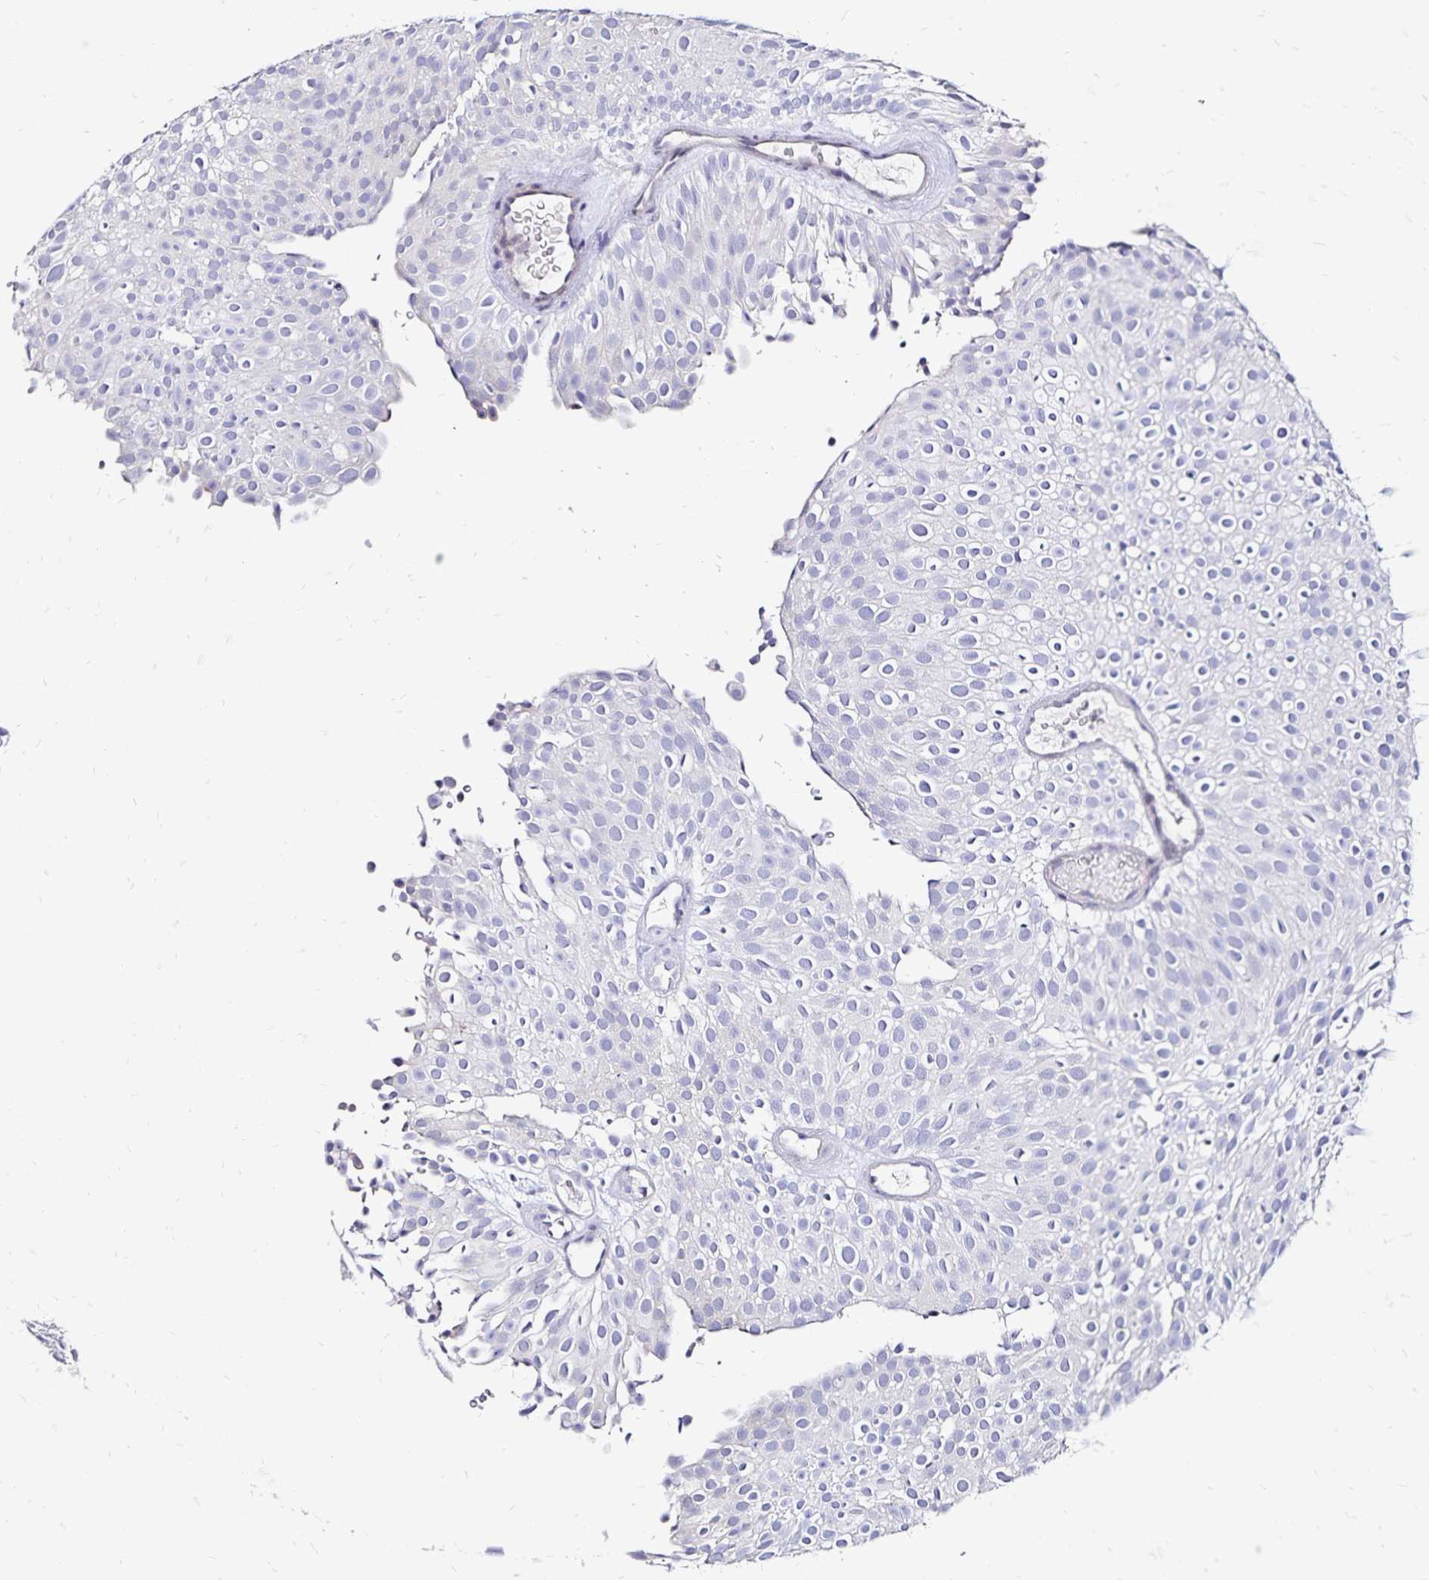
{"staining": {"intensity": "negative", "quantity": "none", "location": "none"}, "tissue": "urothelial cancer", "cell_type": "Tumor cells", "image_type": "cancer", "snomed": [{"axis": "morphology", "description": "Urothelial carcinoma, Low grade"}, {"axis": "topography", "description": "Urinary bladder"}], "caption": "IHC of urothelial carcinoma (low-grade) reveals no positivity in tumor cells.", "gene": "SLC5A1", "patient": {"sex": "male", "age": 78}}